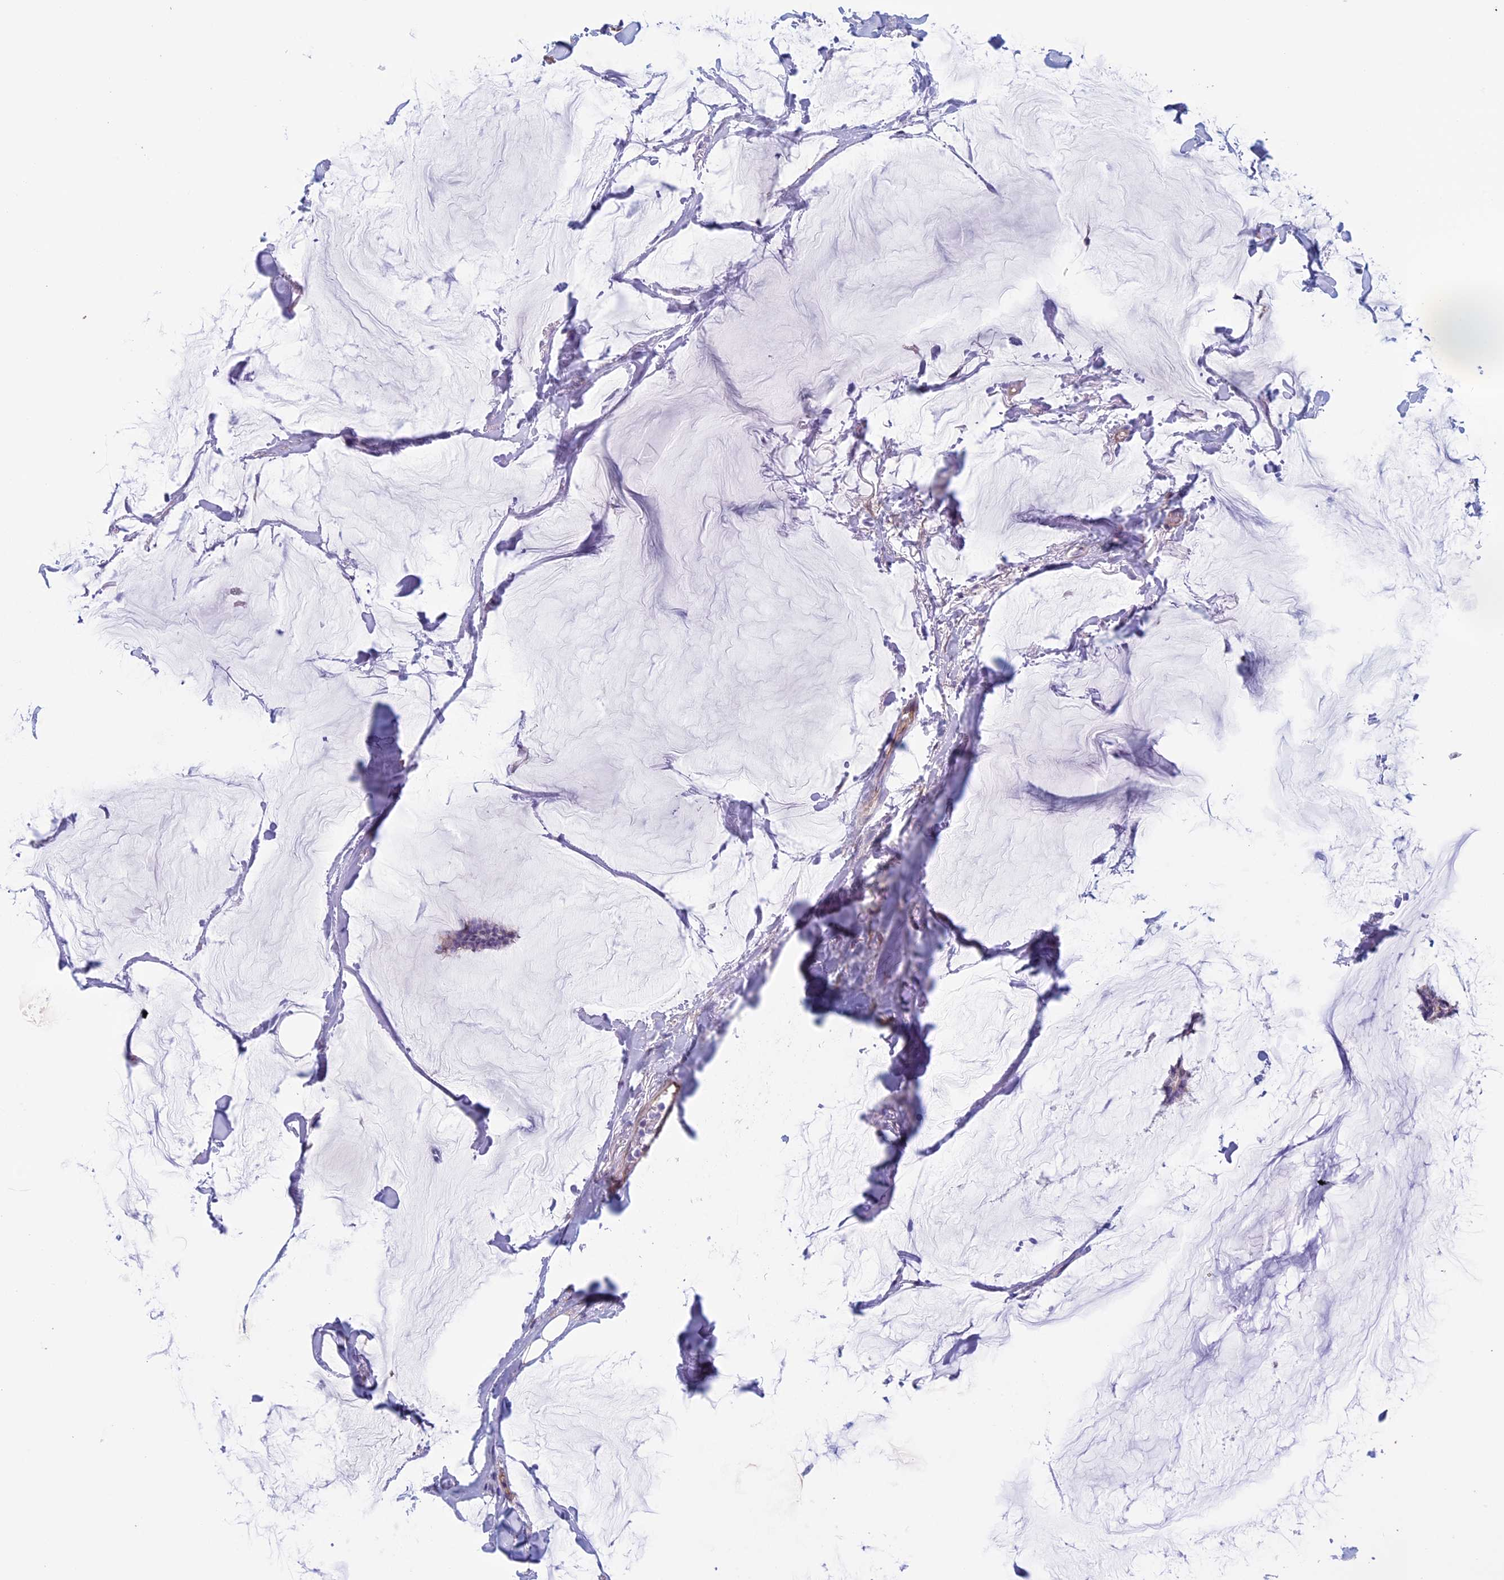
{"staining": {"intensity": "negative", "quantity": "none", "location": "none"}, "tissue": "breast cancer", "cell_type": "Tumor cells", "image_type": "cancer", "snomed": [{"axis": "morphology", "description": "Duct carcinoma"}, {"axis": "topography", "description": "Breast"}], "caption": "Tumor cells show no significant protein expression in breast cancer.", "gene": "BCL2L10", "patient": {"sex": "female", "age": 93}}